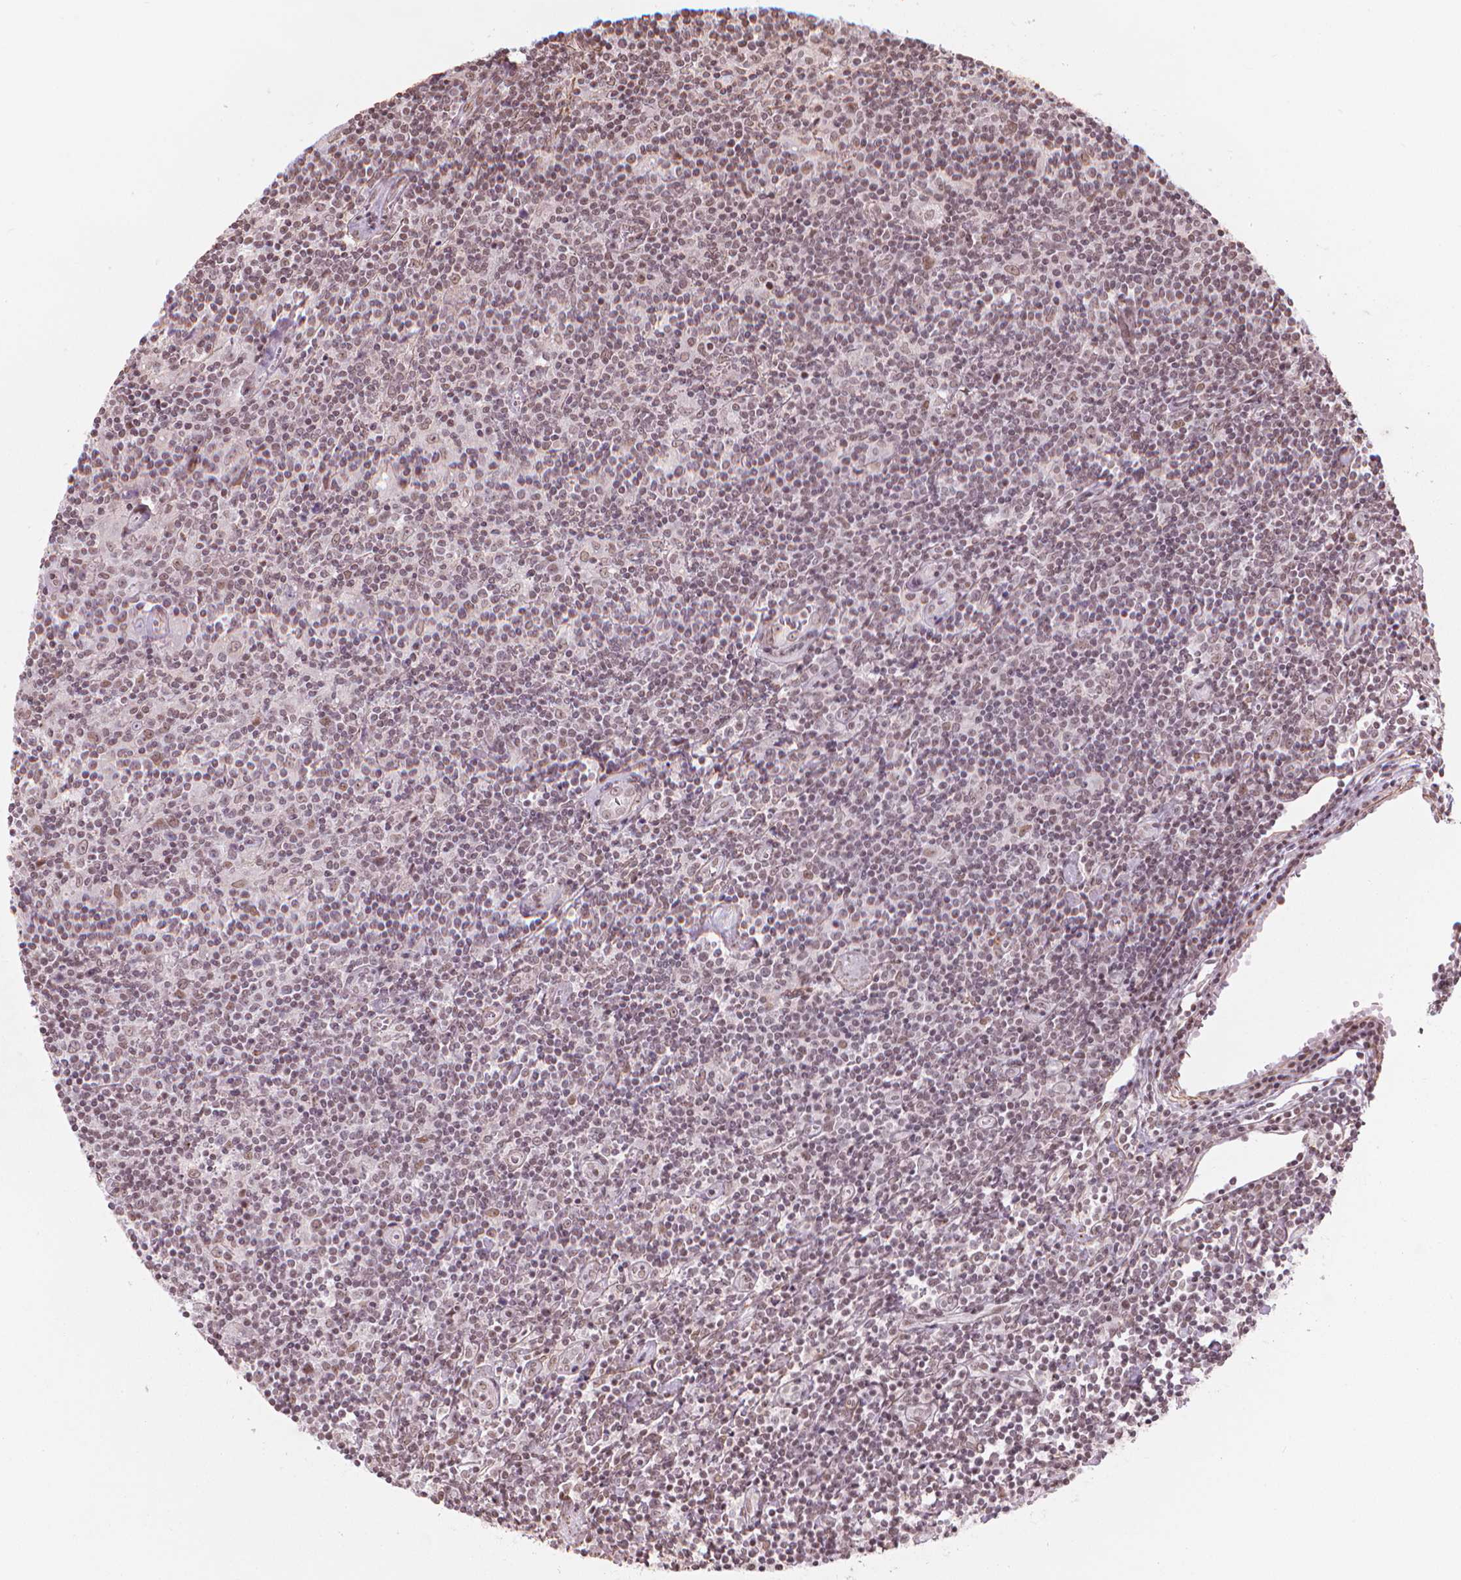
{"staining": {"intensity": "weak", "quantity": "25%-75%", "location": "nuclear"}, "tissue": "lymphoma", "cell_type": "Tumor cells", "image_type": "cancer", "snomed": [{"axis": "morphology", "description": "Hodgkin's disease, NOS"}, {"axis": "topography", "description": "Lymph node"}], "caption": "Immunohistochemistry (IHC) (DAB (3,3'-diaminobenzidine)) staining of Hodgkin's disease exhibits weak nuclear protein positivity in about 25%-75% of tumor cells.", "gene": "HOXD4", "patient": {"sex": "male", "age": 40}}